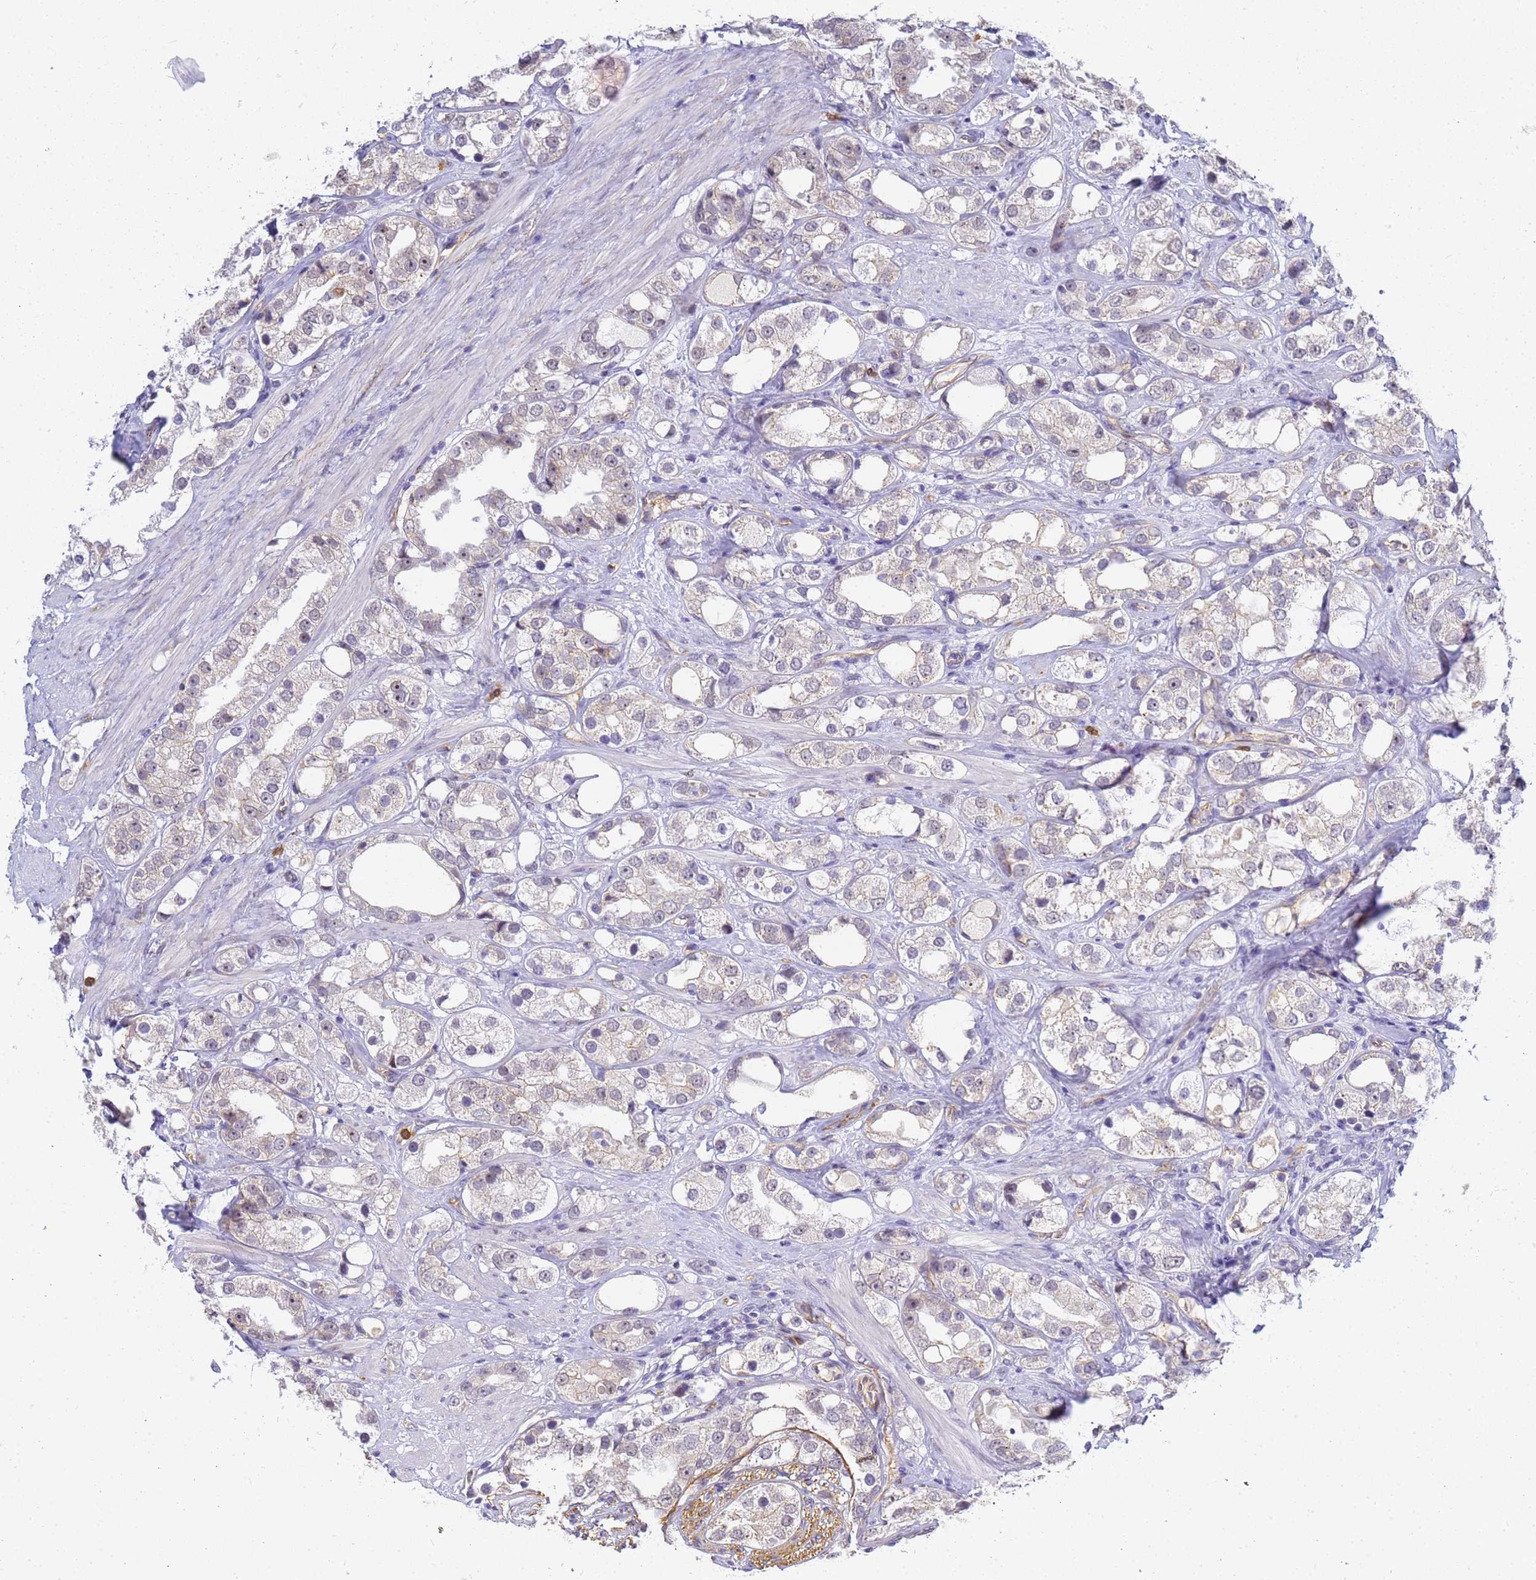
{"staining": {"intensity": "weak", "quantity": "<25%", "location": "nuclear"}, "tissue": "prostate cancer", "cell_type": "Tumor cells", "image_type": "cancer", "snomed": [{"axis": "morphology", "description": "Adenocarcinoma, NOS"}, {"axis": "topography", "description": "Prostate"}], "caption": "An IHC histopathology image of prostate cancer is shown. There is no staining in tumor cells of prostate cancer. (DAB (3,3'-diaminobenzidine) IHC with hematoxylin counter stain).", "gene": "GON4L", "patient": {"sex": "male", "age": 79}}